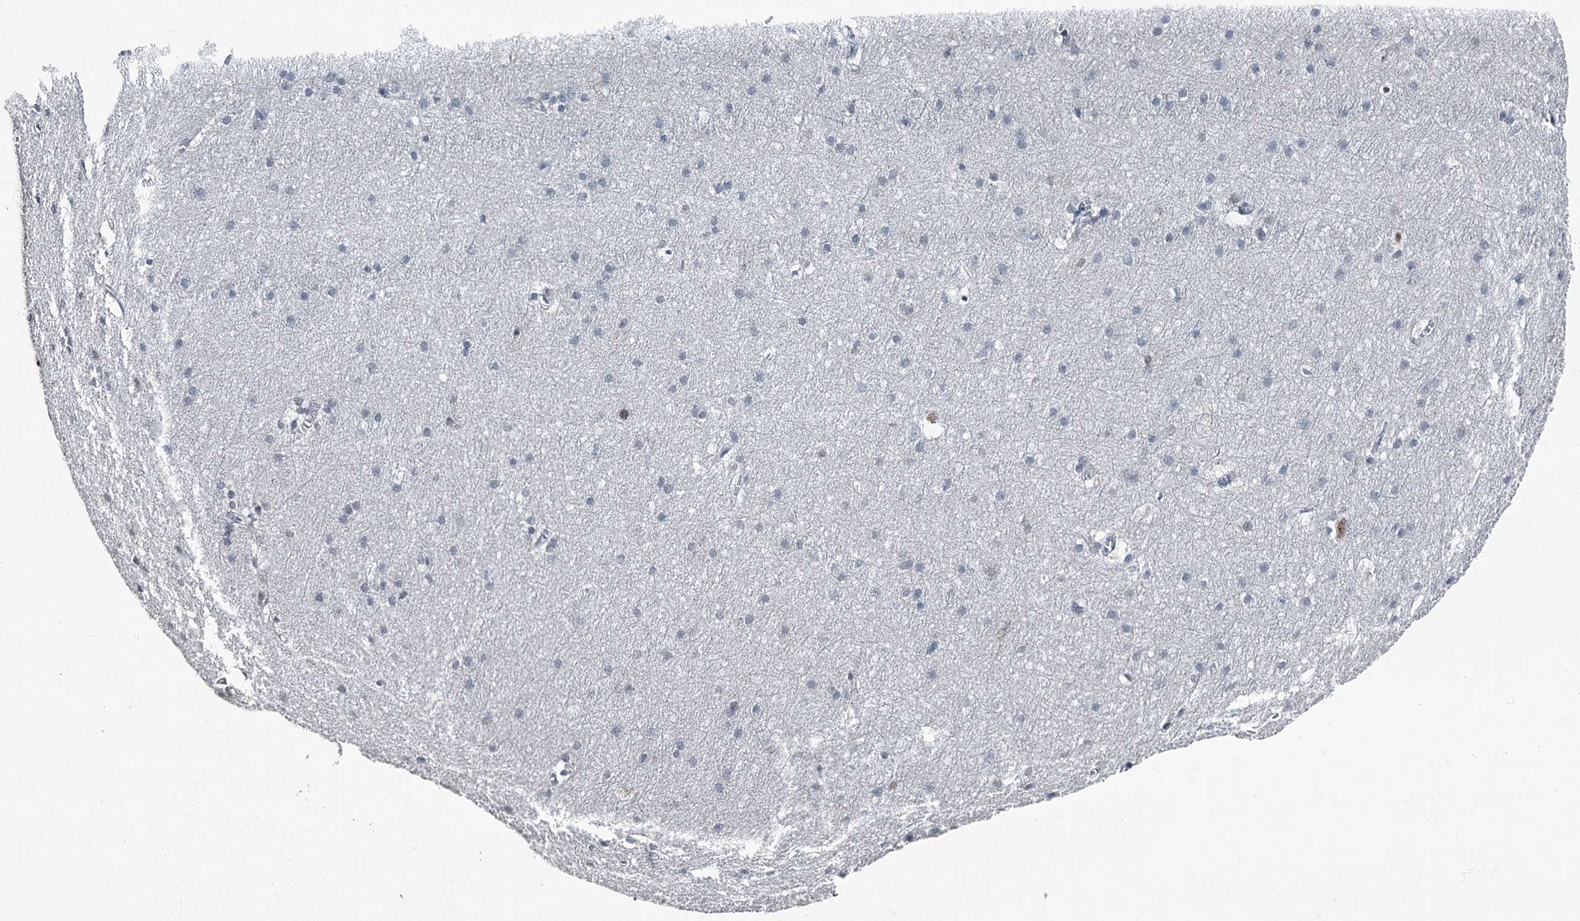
{"staining": {"intensity": "negative", "quantity": "none", "location": "none"}, "tissue": "cerebral cortex", "cell_type": "Endothelial cells", "image_type": "normal", "snomed": [{"axis": "morphology", "description": "Normal tissue, NOS"}, {"axis": "topography", "description": "Cerebral cortex"}], "caption": "This is an IHC image of normal cerebral cortex. There is no expression in endothelial cells.", "gene": "FAM120B", "patient": {"sex": "male", "age": 54}}